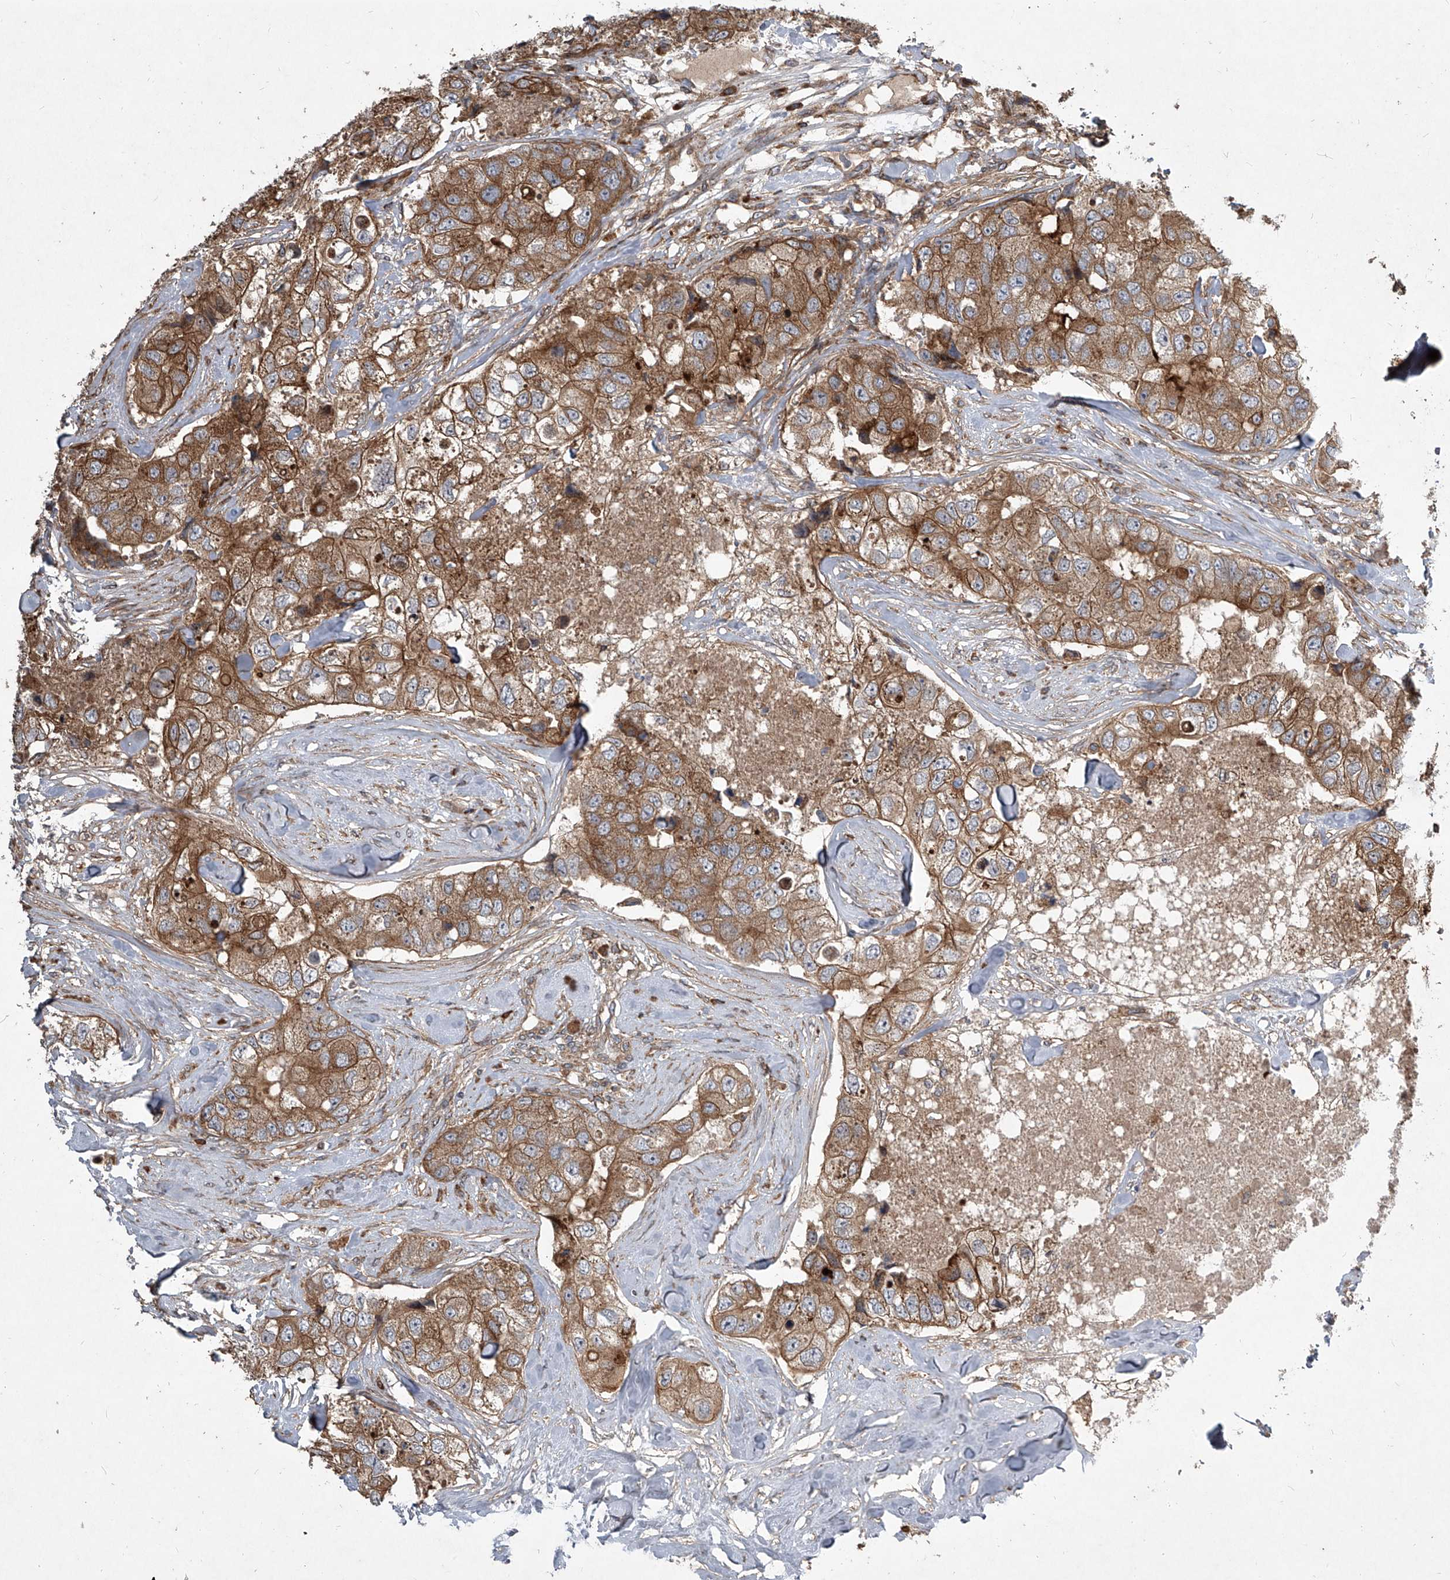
{"staining": {"intensity": "moderate", "quantity": ">75%", "location": "cytoplasmic/membranous"}, "tissue": "breast cancer", "cell_type": "Tumor cells", "image_type": "cancer", "snomed": [{"axis": "morphology", "description": "Duct carcinoma"}, {"axis": "topography", "description": "Breast"}], "caption": "Tumor cells reveal moderate cytoplasmic/membranous positivity in about >75% of cells in intraductal carcinoma (breast).", "gene": "EVA1C", "patient": {"sex": "female", "age": 62}}